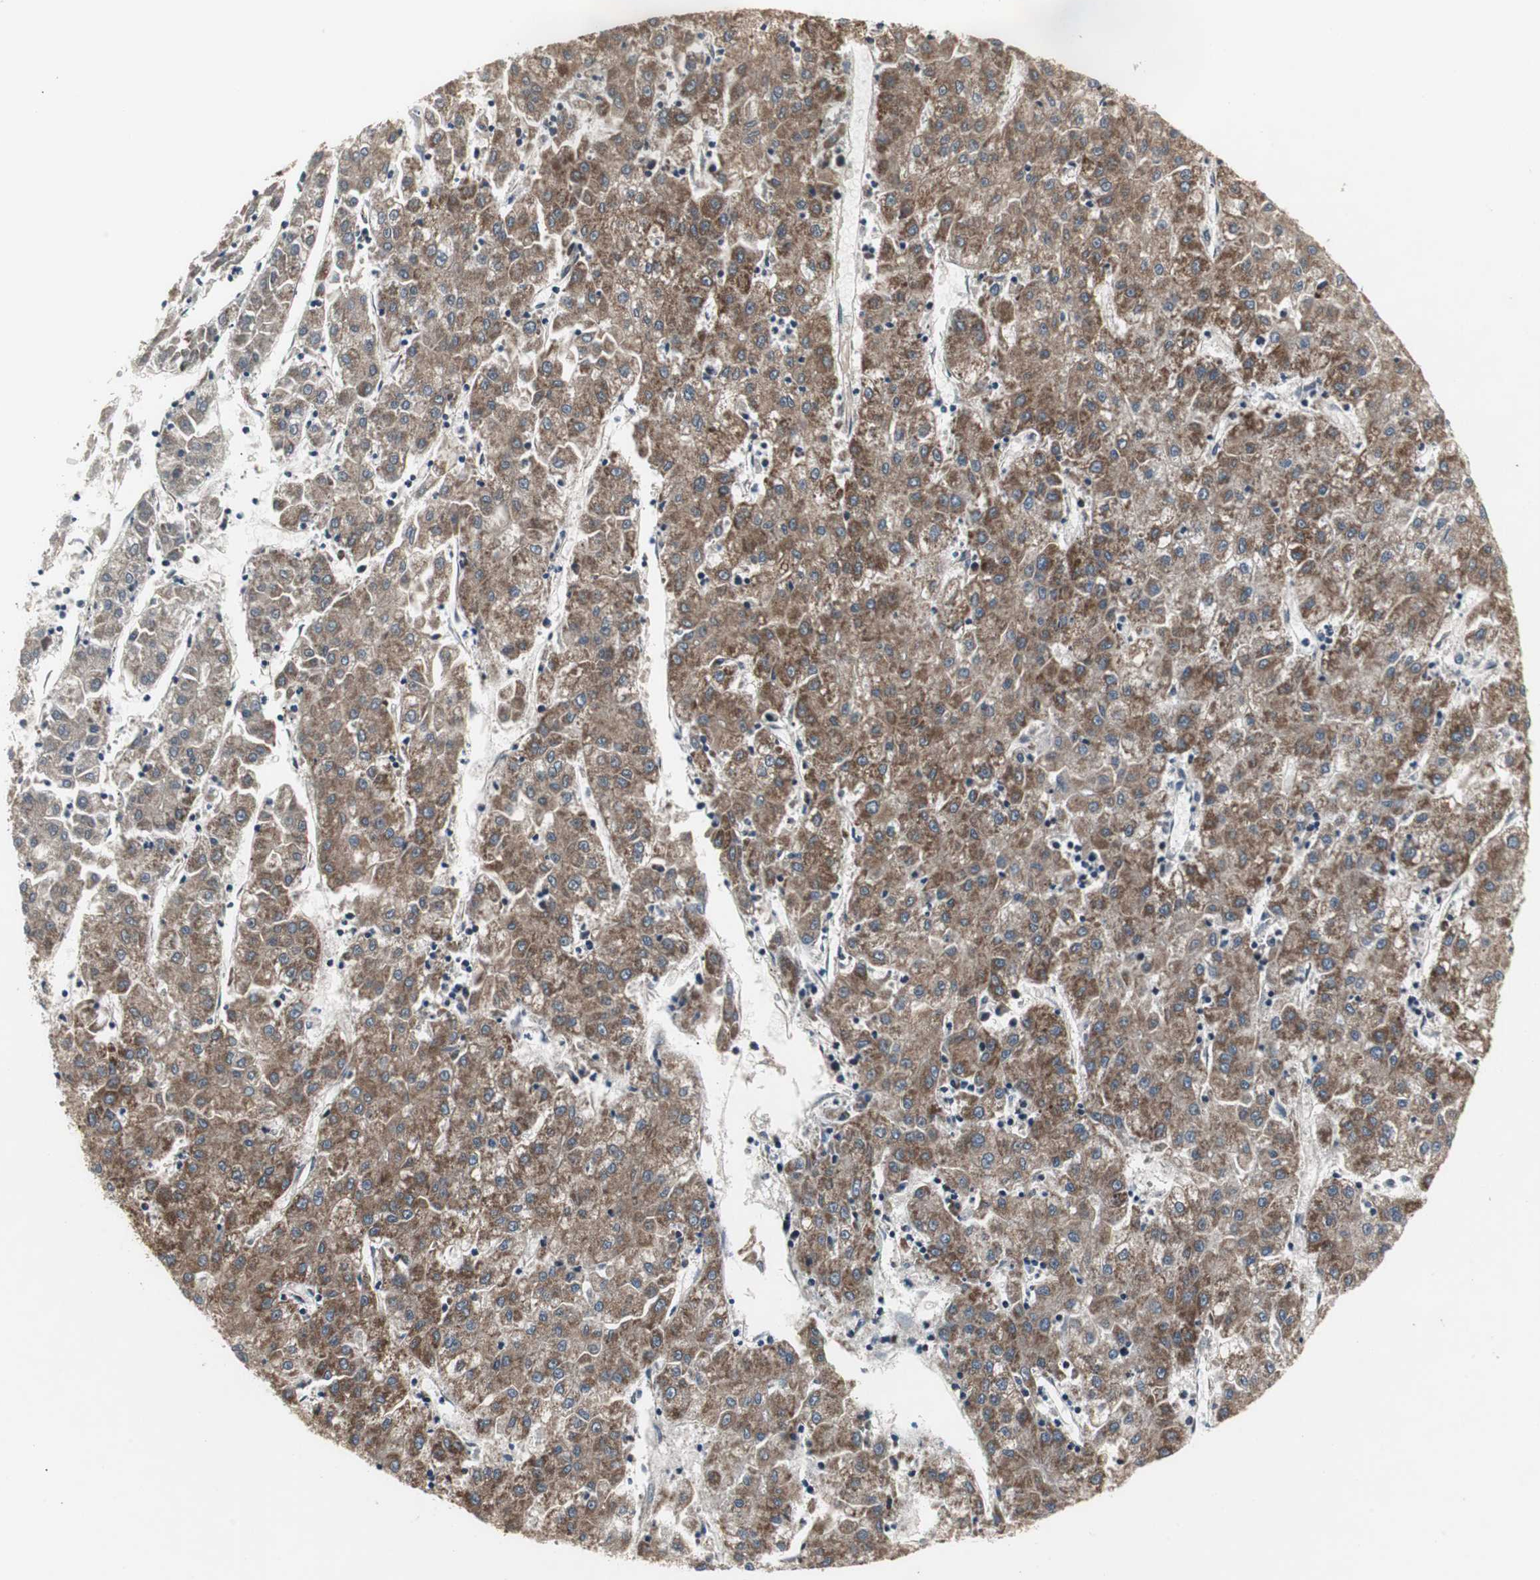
{"staining": {"intensity": "strong", "quantity": ">75%", "location": "cytoplasmic/membranous"}, "tissue": "liver cancer", "cell_type": "Tumor cells", "image_type": "cancer", "snomed": [{"axis": "morphology", "description": "Carcinoma, Hepatocellular, NOS"}, {"axis": "topography", "description": "Liver"}], "caption": "Immunohistochemical staining of liver cancer (hepatocellular carcinoma) exhibits high levels of strong cytoplasmic/membranous staining in approximately >75% of tumor cells. Ihc stains the protein in brown and the nuclei are stained blue.", "gene": "MRPL40", "patient": {"sex": "male", "age": 72}}